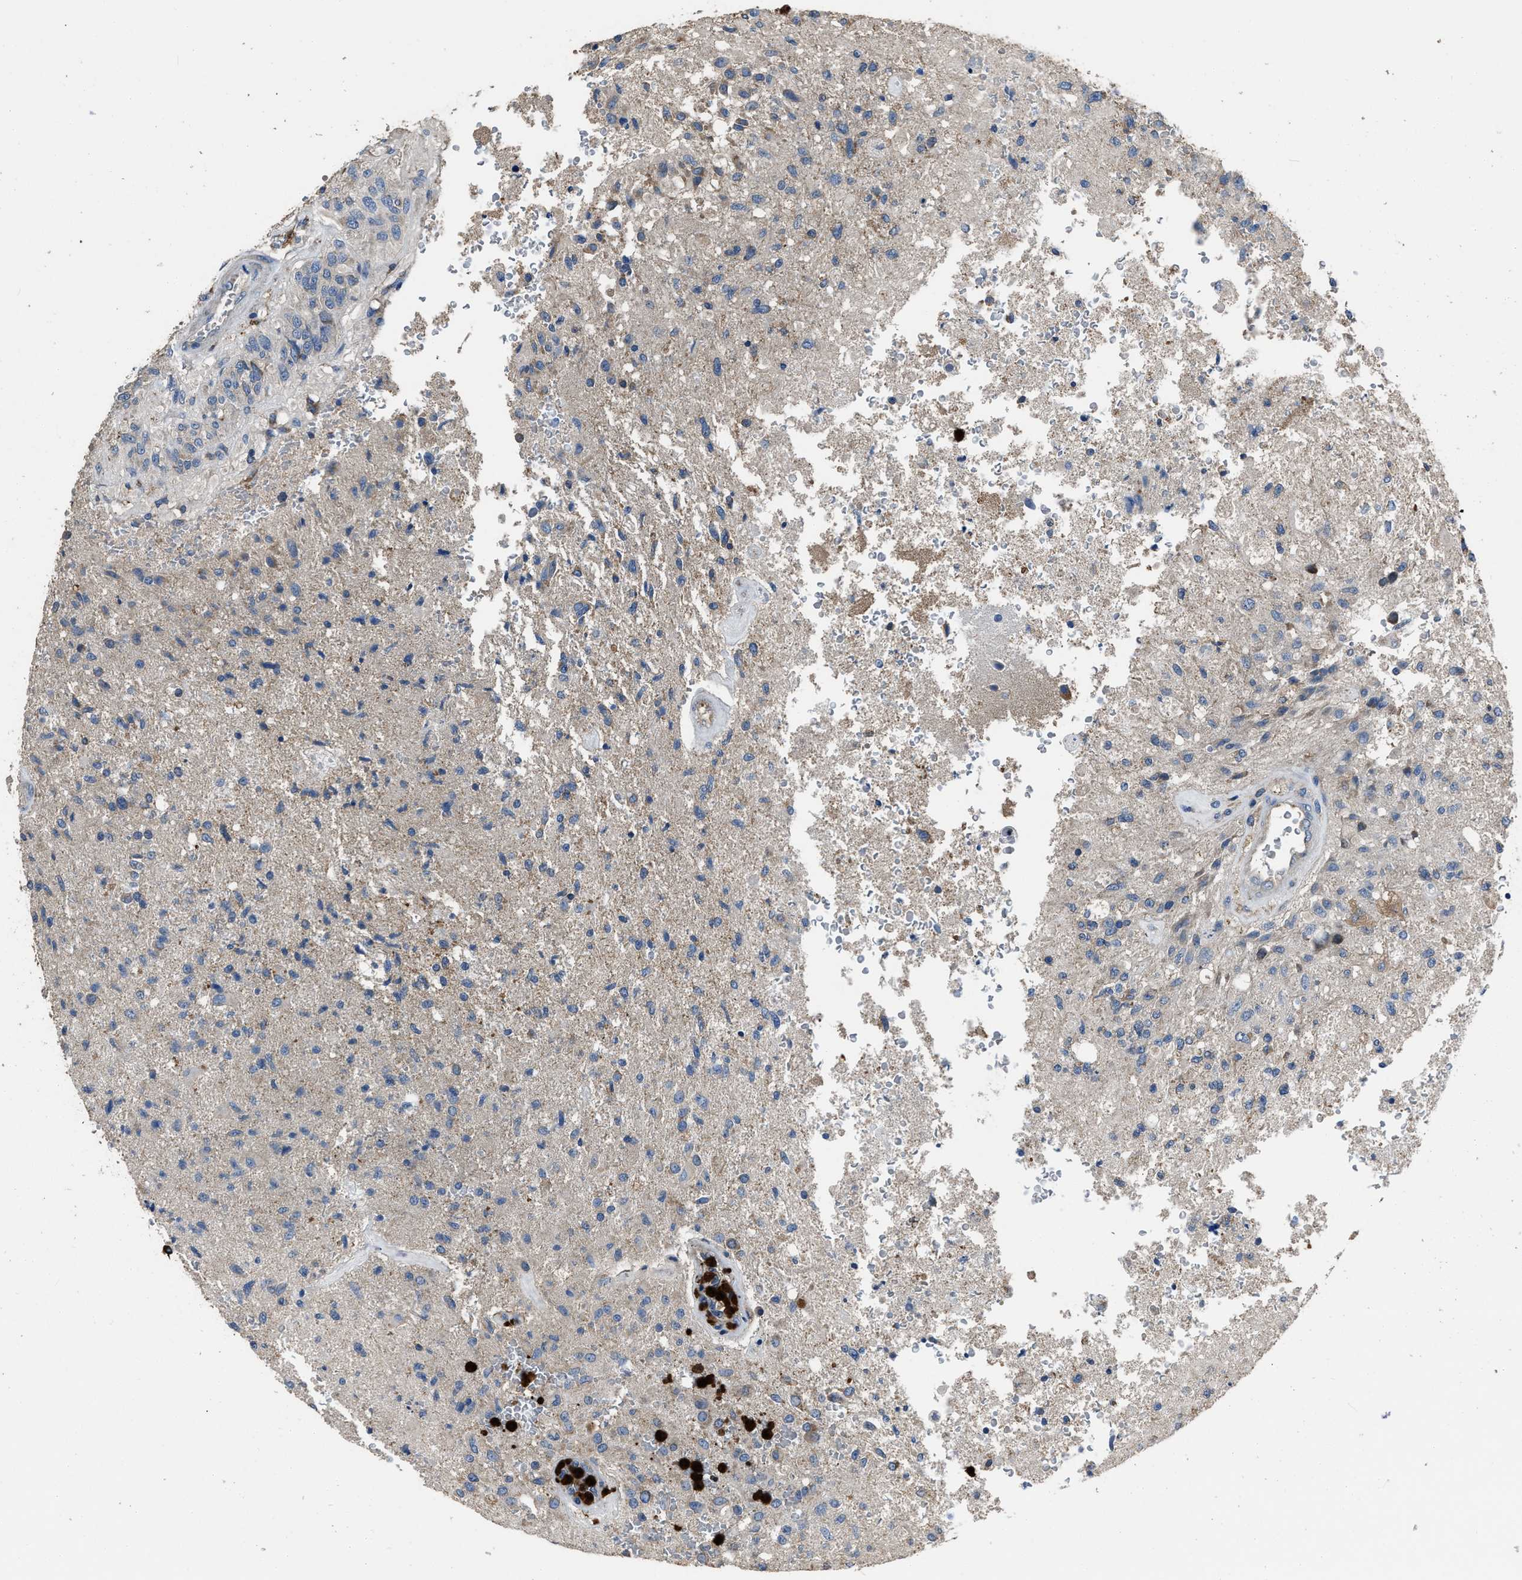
{"staining": {"intensity": "negative", "quantity": "none", "location": "none"}, "tissue": "glioma", "cell_type": "Tumor cells", "image_type": "cancer", "snomed": [{"axis": "morphology", "description": "Normal tissue, NOS"}, {"axis": "morphology", "description": "Glioma, malignant, High grade"}, {"axis": "topography", "description": "Cerebral cortex"}], "caption": "This micrograph is of malignant high-grade glioma stained with immunohistochemistry to label a protein in brown with the nuclei are counter-stained blue. There is no positivity in tumor cells.", "gene": "ANGPT1", "patient": {"sex": "male", "age": 77}}